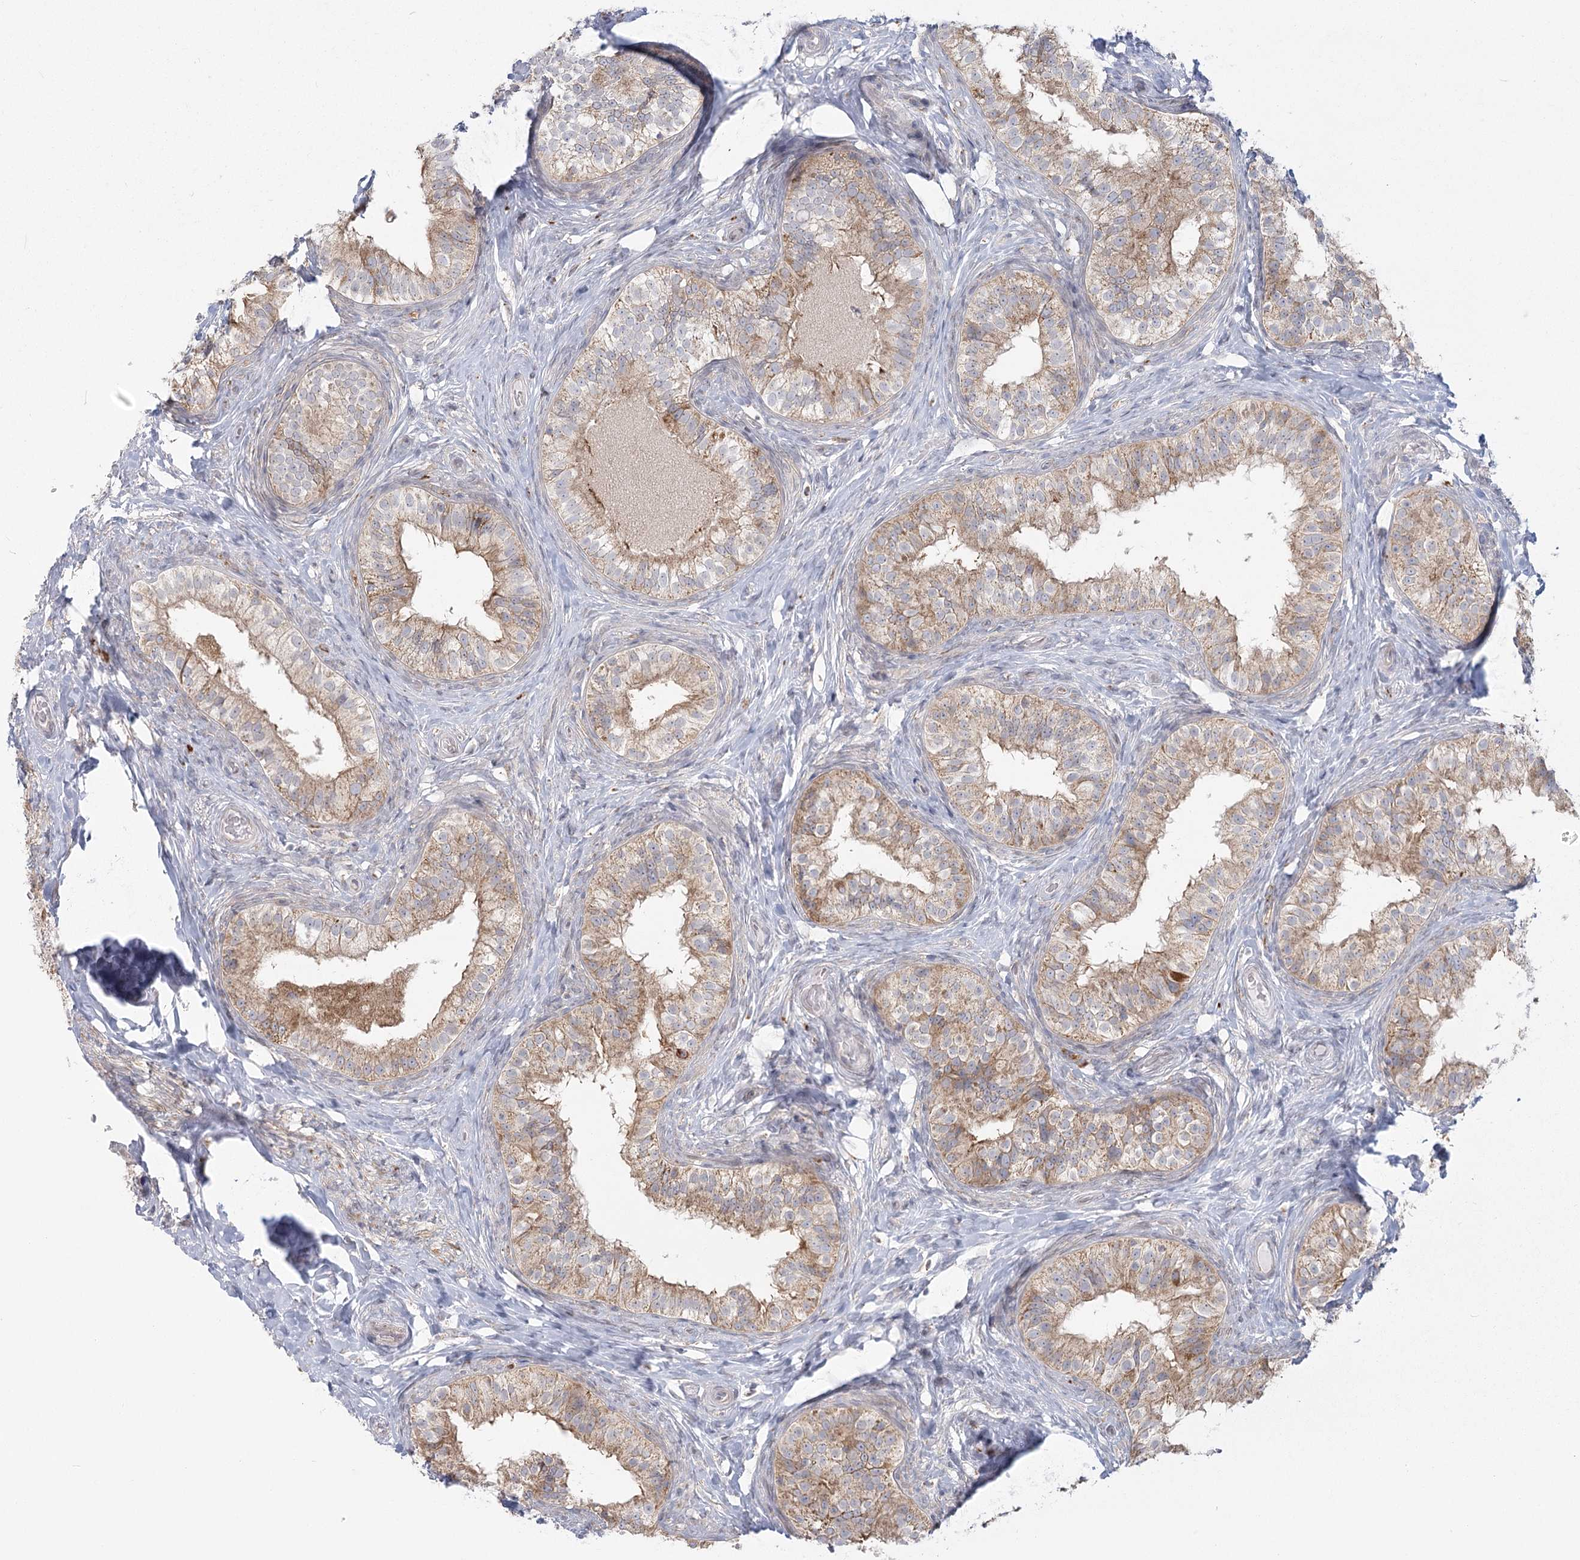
{"staining": {"intensity": "moderate", "quantity": "25%-75%", "location": "cytoplasmic/membranous"}, "tissue": "epididymis", "cell_type": "Glandular cells", "image_type": "normal", "snomed": [{"axis": "morphology", "description": "Normal tissue, NOS"}, {"axis": "topography", "description": "Epididymis"}], "caption": "Protein staining exhibits moderate cytoplasmic/membranous staining in approximately 25%-75% of glandular cells in unremarkable epididymis.", "gene": "LACTB", "patient": {"sex": "male", "age": 49}}